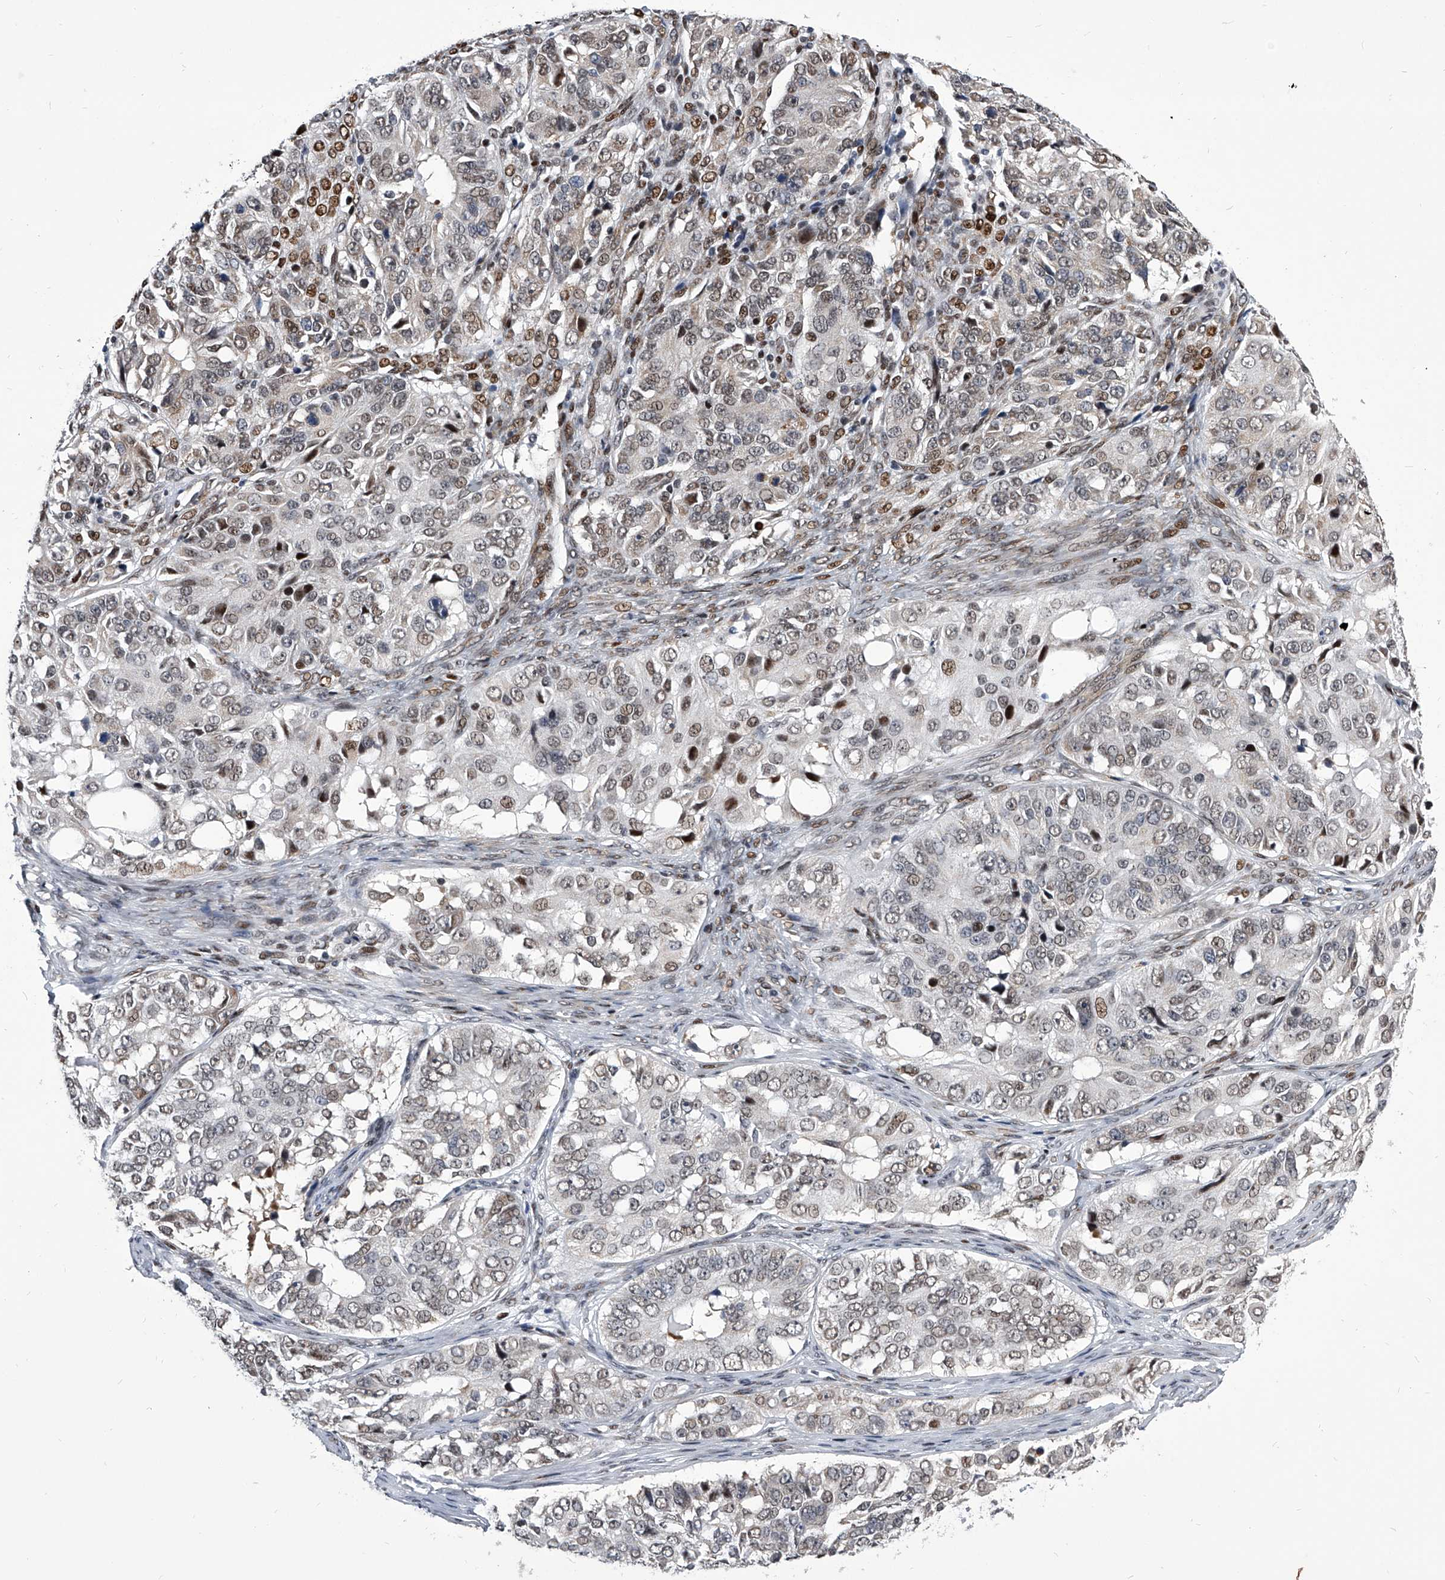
{"staining": {"intensity": "weak", "quantity": ">75%", "location": "nuclear"}, "tissue": "ovarian cancer", "cell_type": "Tumor cells", "image_type": "cancer", "snomed": [{"axis": "morphology", "description": "Carcinoma, endometroid"}, {"axis": "topography", "description": "Ovary"}], "caption": "High-magnification brightfield microscopy of ovarian cancer stained with DAB (brown) and counterstained with hematoxylin (blue). tumor cells exhibit weak nuclear staining is appreciated in approximately>75% of cells.", "gene": "CMTR1", "patient": {"sex": "female", "age": 51}}